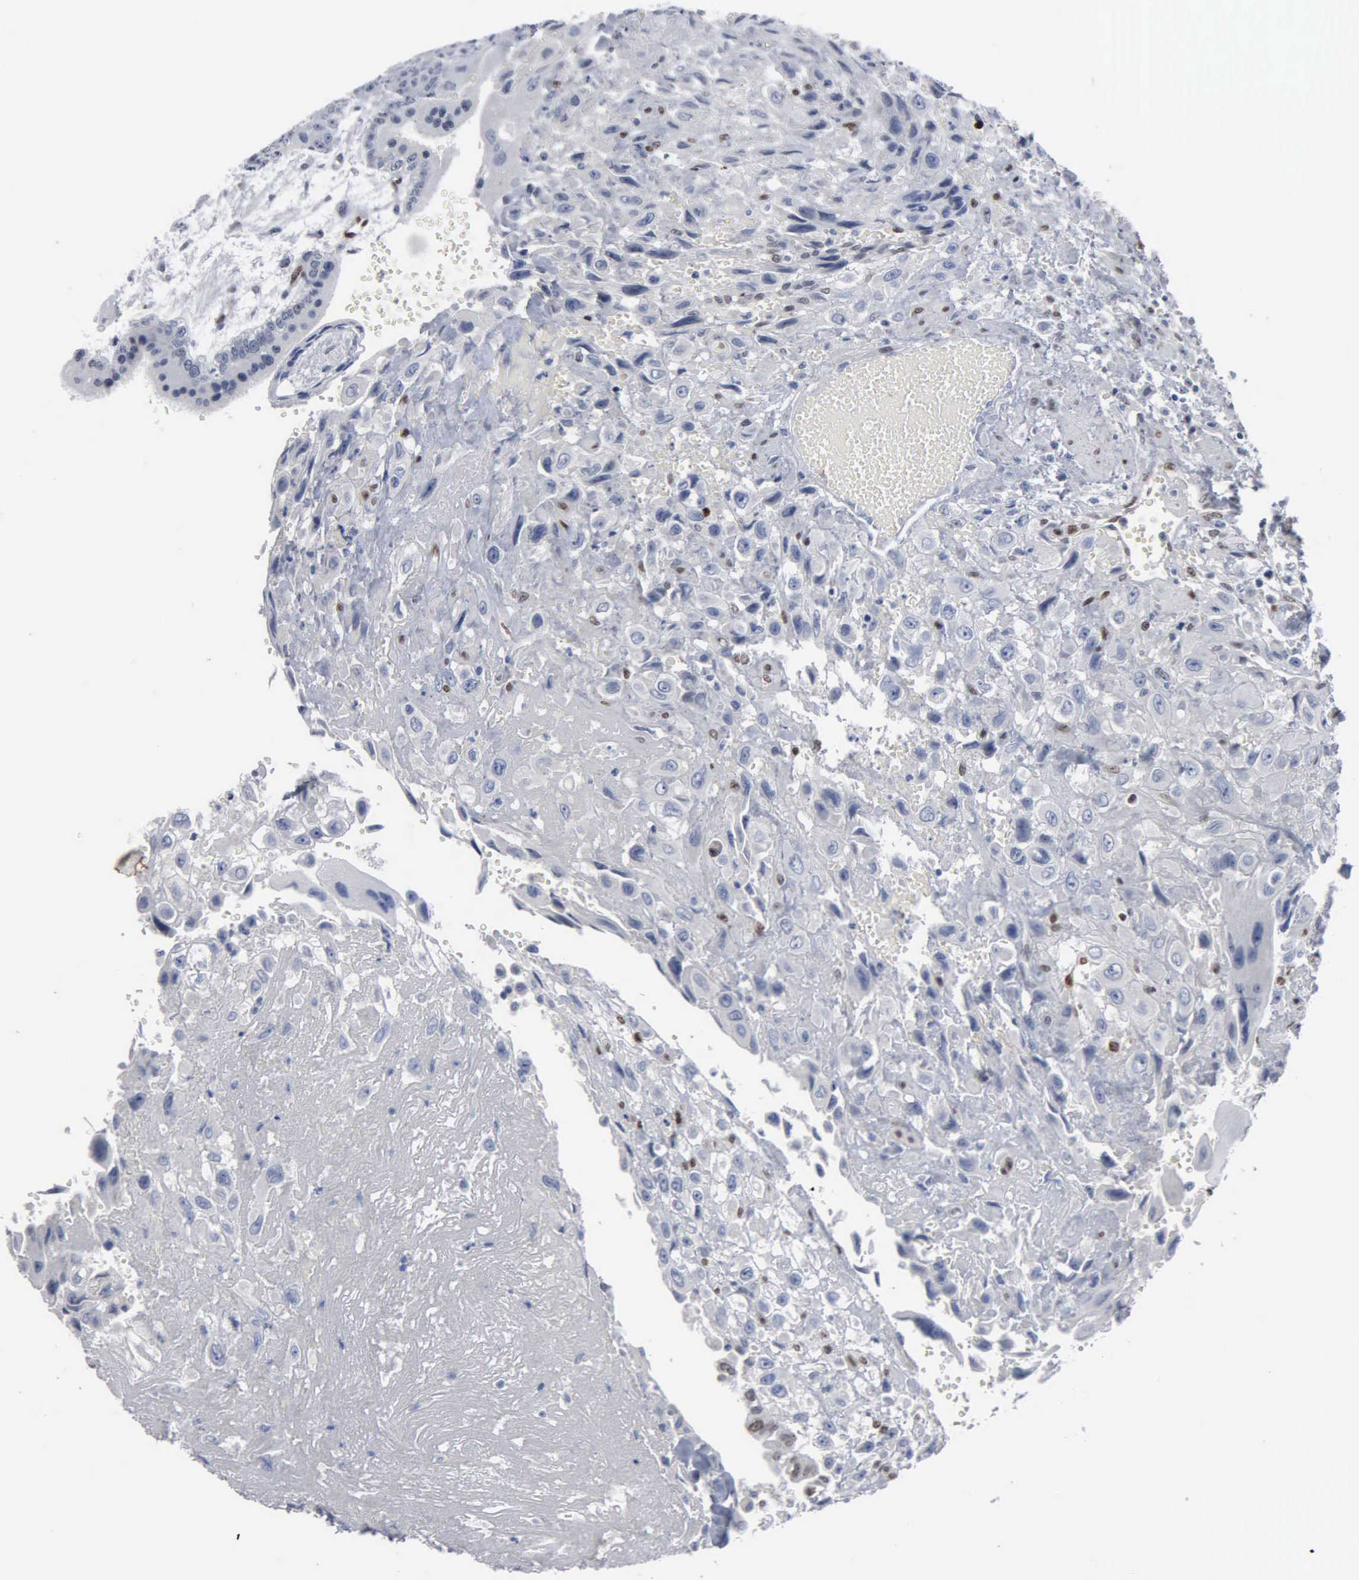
{"staining": {"intensity": "negative", "quantity": "none", "location": "none"}, "tissue": "placenta", "cell_type": "Decidual cells", "image_type": "normal", "snomed": [{"axis": "morphology", "description": "Normal tissue, NOS"}, {"axis": "topography", "description": "Placenta"}], "caption": "Immunohistochemistry (IHC) histopathology image of benign human placenta stained for a protein (brown), which exhibits no positivity in decidual cells. (Stains: DAB (3,3'-diaminobenzidine) IHC with hematoxylin counter stain, Microscopy: brightfield microscopy at high magnification).", "gene": "FGF2", "patient": {"sex": "female", "age": 34}}